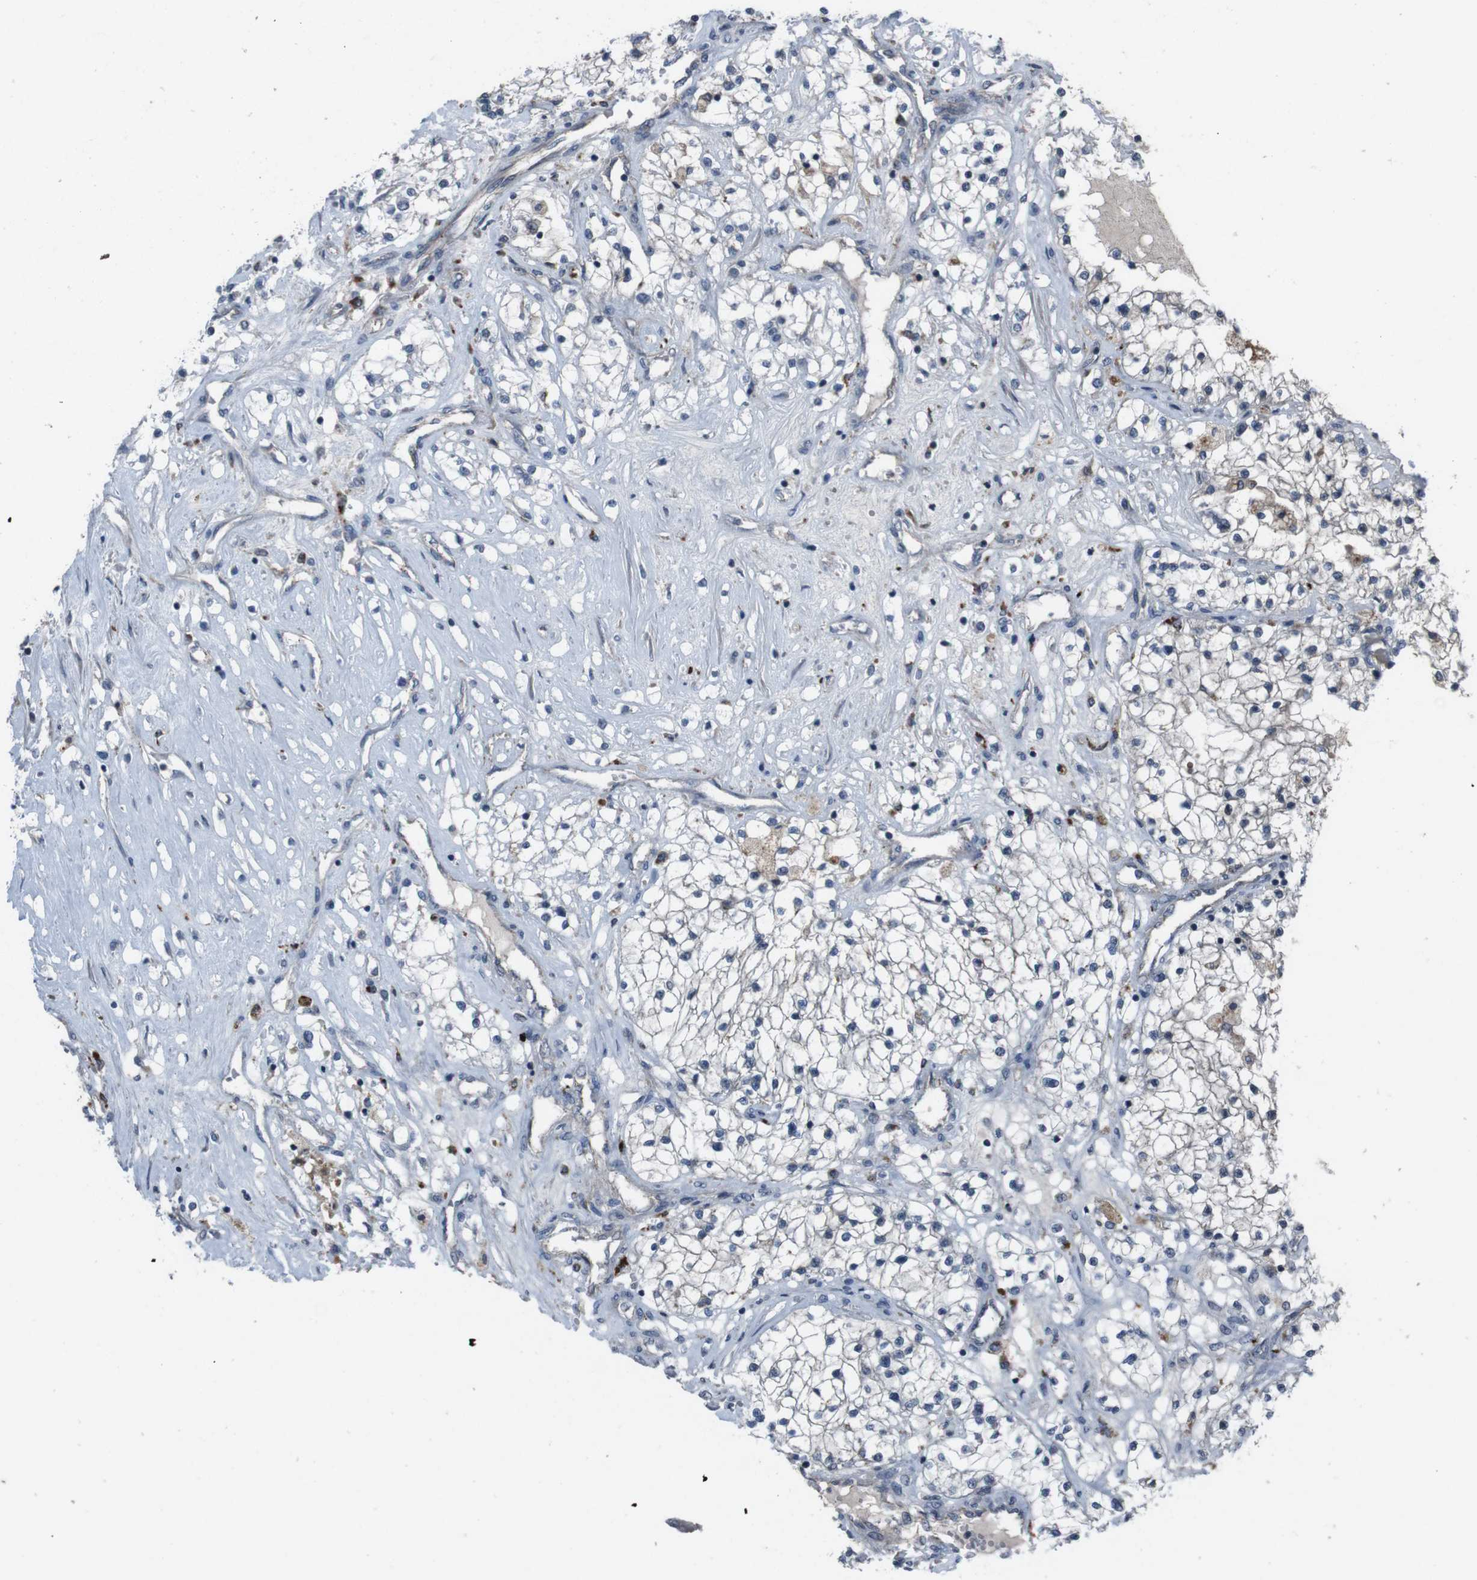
{"staining": {"intensity": "moderate", "quantity": "<25%", "location": "cytoplasmic/membranous"}, "tissue": "renal cancer", "cell_type": "Tumor cells", "image_type": "cancer", "snomed": [{"axis": "morphology", "description": "Adenocarcinoma, NOS"}, {"axis": "topography", "description": "Kidney"}], "caption": "Renal adenocarcinoma stained with a protein marker reveals moderate staining in tumor cells.", "gene": "EFNA5", "patient": {"sex": "male", "age": 68}}